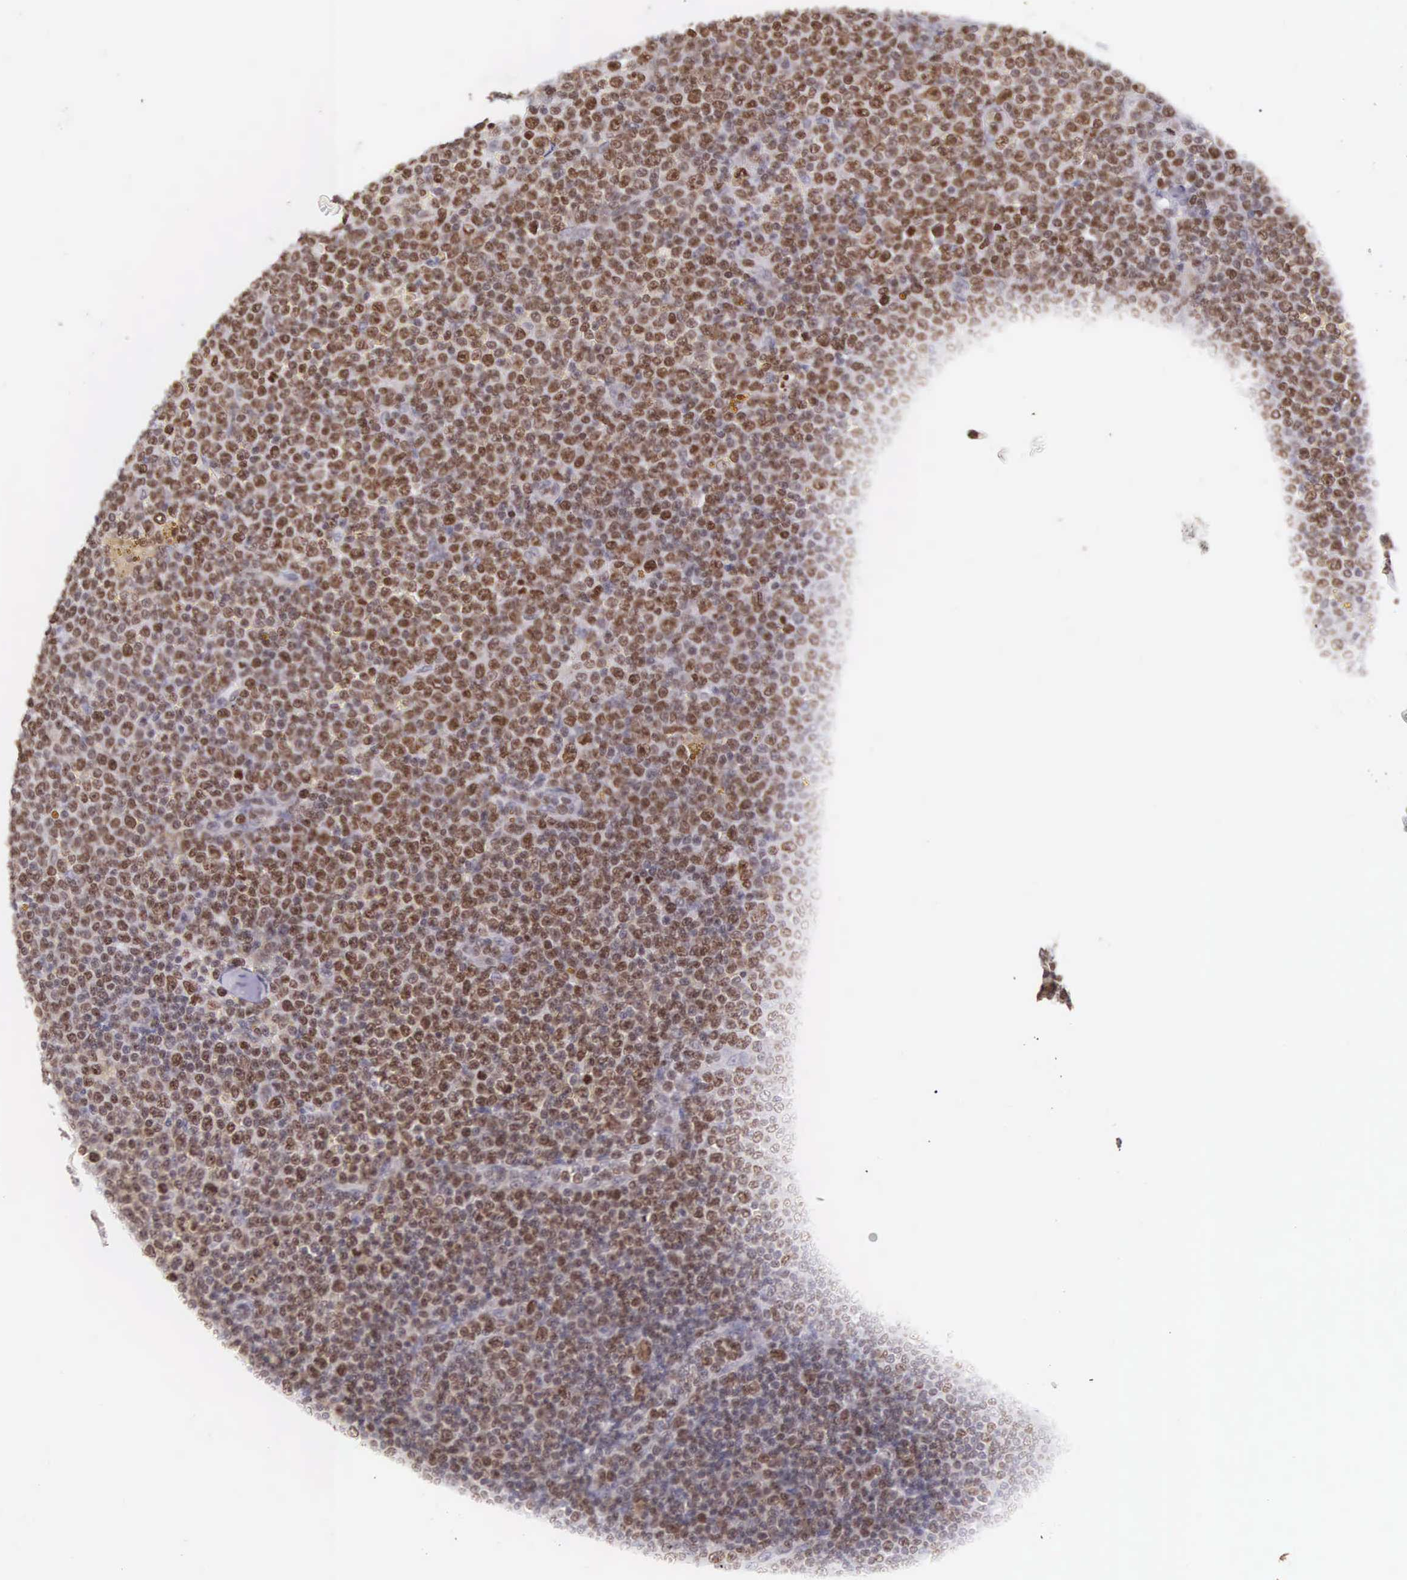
{"staining": {"intensity": "strong", "quantity": ">75%", "location": "nuclear"}, "tissue": "lymphoma", "cell_type": "Tumor cells", "image_type": "cancer", "snomed": [{"axis": "morphology", "description": "Malignant lymphoma, non-Hodgkin's type, Low grade"}, {"axis": "topography", "description": "Lymph node"}], "caption": "Brown immunohistochemical staining in low-grade malignant lymphoma, non-Hodgkin's type reveals strong nuclear staining in about >75% of tumor cells.", "gene": "VRK1", "patient": {"sex": "male", "age": 50}}